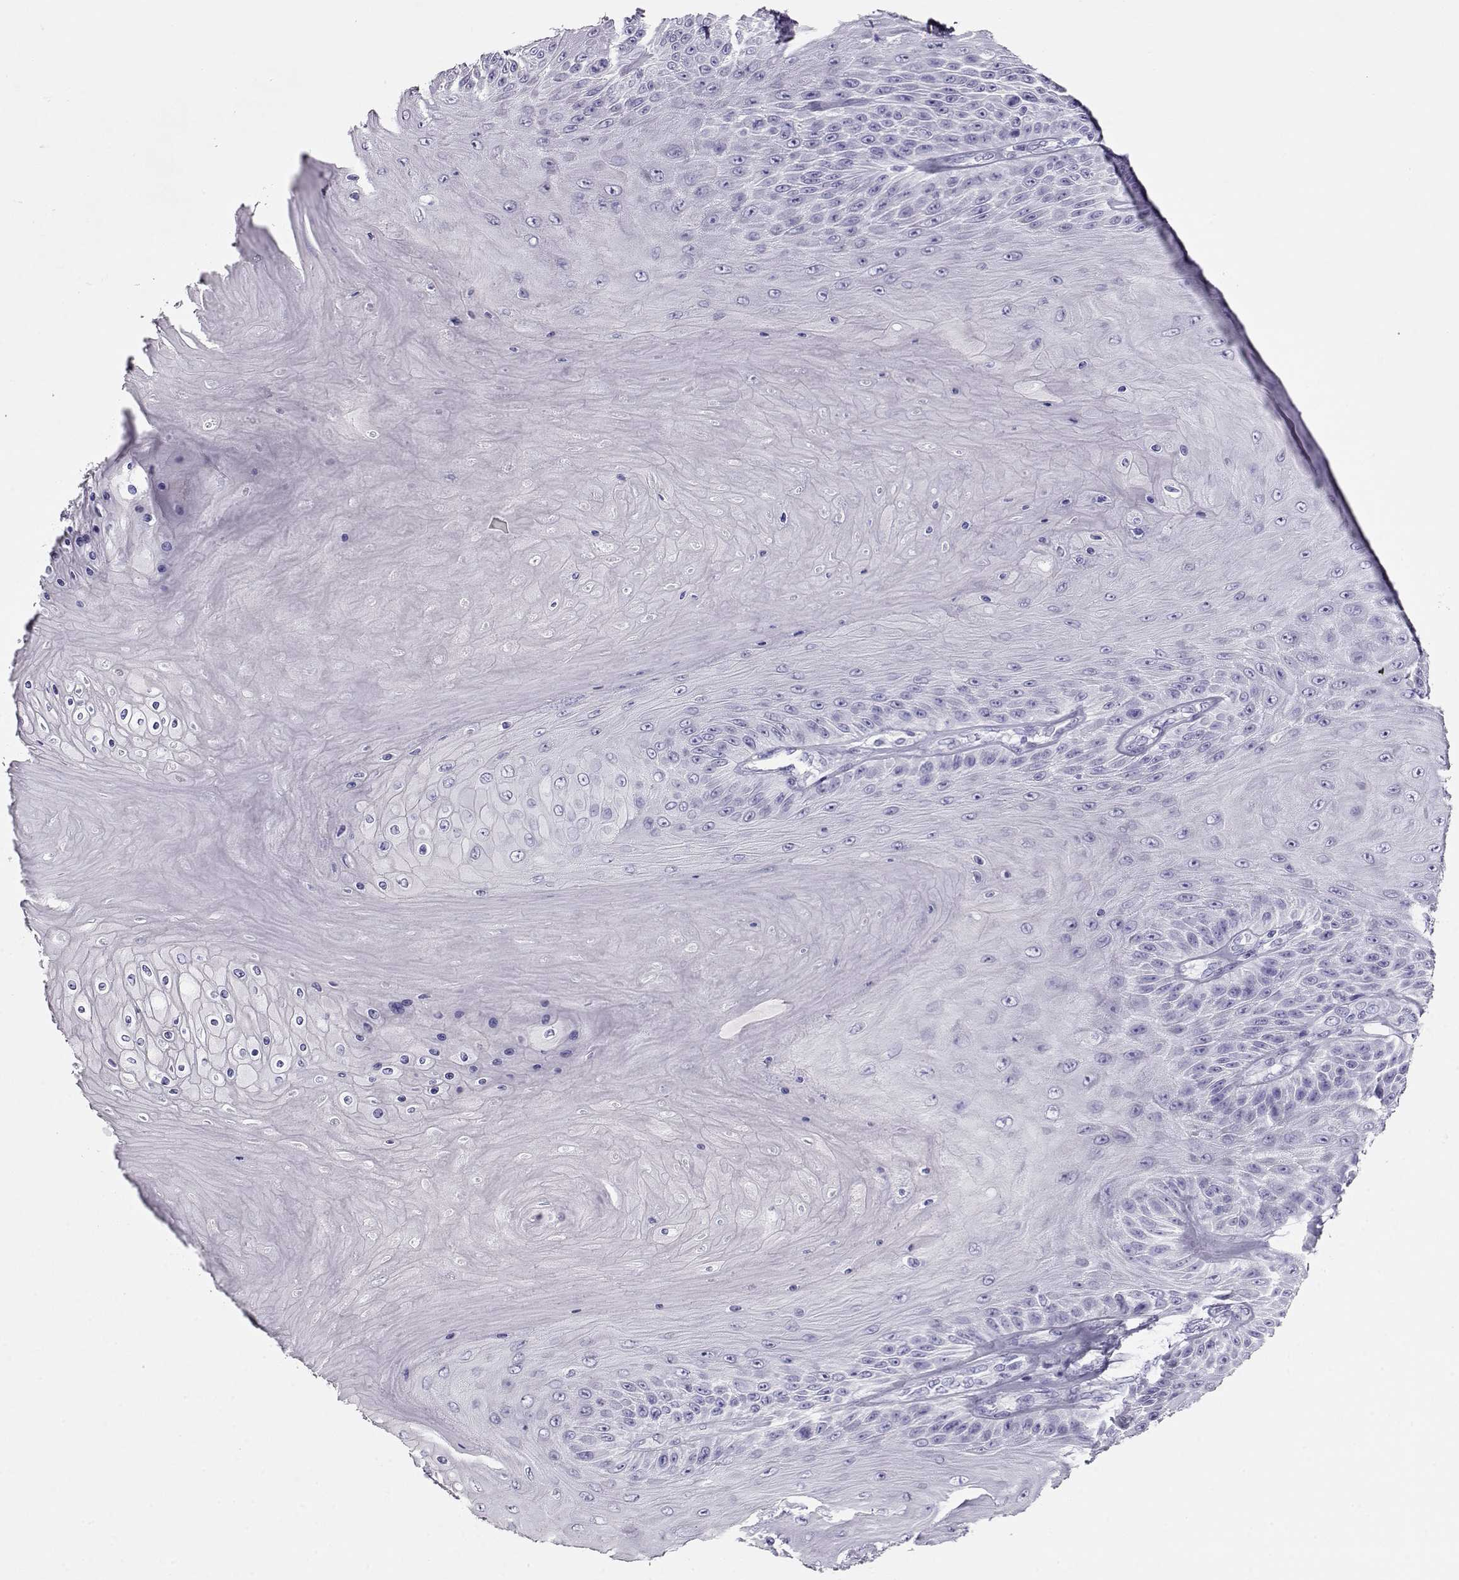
{"staining": {"intensity": "negative", "quantity": "none", "location": "none"}, "tissue": "skin cancer", "cell_type": "Tumor cells", "image_type": "cancer", "snomed": [{"axis": "morphology", "description": "Squamous cell carcinoma, NOS"}, {"axis": "topography", "description": "Skin"}], "caption": "Histopathology image shows no significant protein positivity in tumor cells of skin squamous cell carcinoma. (IHC, brightfield microscopy, high magnification).", "gene": "ACTN2", "patient": {"sex": "male", "age": 62}}